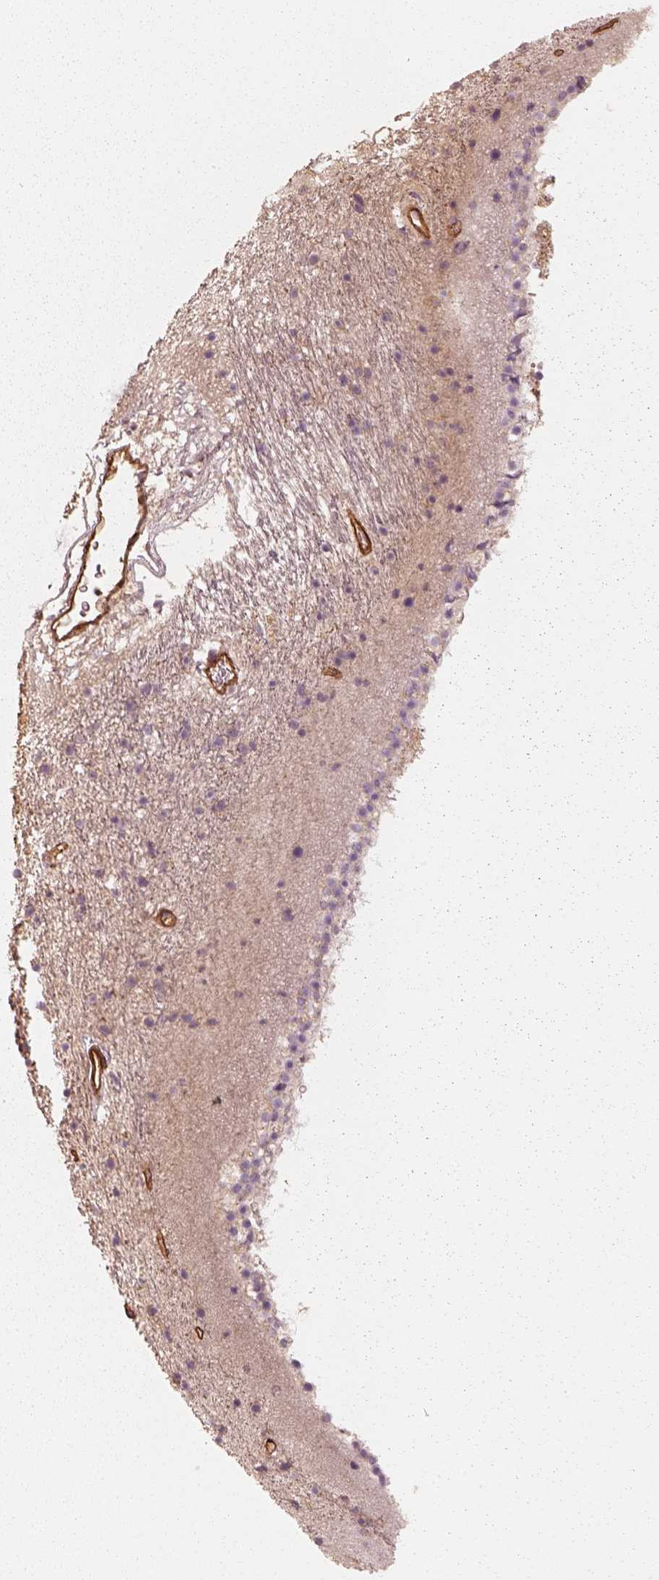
{"staining": {"intensity": "moderate", "quantity": "<25%", "location": "cytoplasmic/membranous"}, "tissue": "caudate", "cell_type": "Glial cells", "image_type": "normal", "snomed": [{"axis": "morphology", "description": "Normal tissue, NOS"}, {"axis": "topography", "description": "Lateral ventricle wall"}], "caption": "Immunohistochemical staining of unremarkable human caudate displays <25% levels of moderate cytoplasmic/membranous protein staining in about <25% of glial cells. (IHC, brightfield microscopy, high magnification).", "gene": "CRYM", "patient": {"sex": "female", "age": 71}}